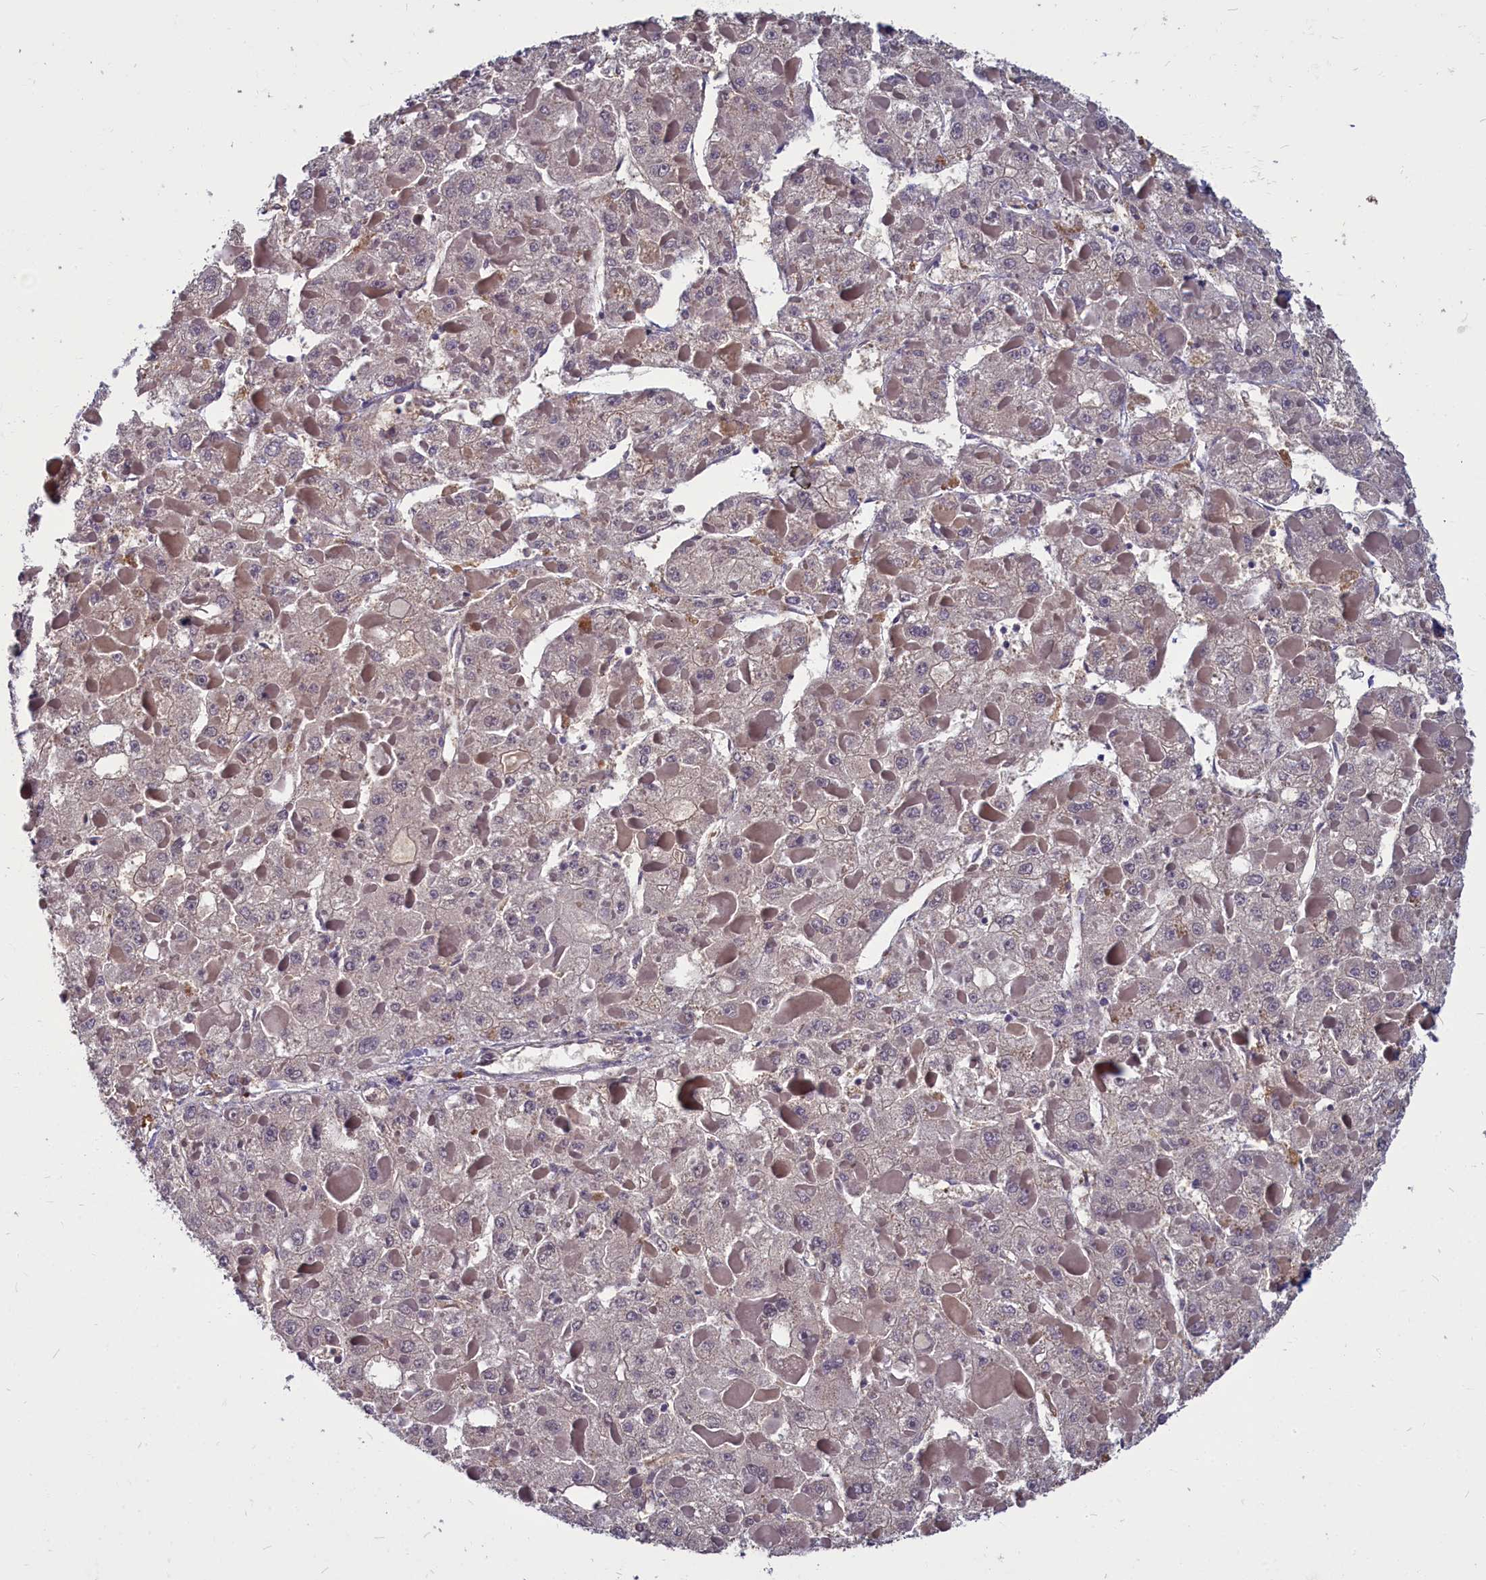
{"staining": {"intensity": "negative", "quantity": "none", "location": "none"}, "tissue": "liver cancer", "cell_type": "Tumor cells", "image_type": "cancer", "snomed": [{"axis": "morphology", "description": "Carcinoma, Hepatocellular, NOS"}, {"axis": "topography", "description": "Liver"}], "caption": "DAB (3,3'-diaminobenzidine) immunohistochemical staining of human liver cancer exhibits no significant expression in tumor cells.", "gene": "SV2C", "patient": {"sex": "female", "age": 73}}